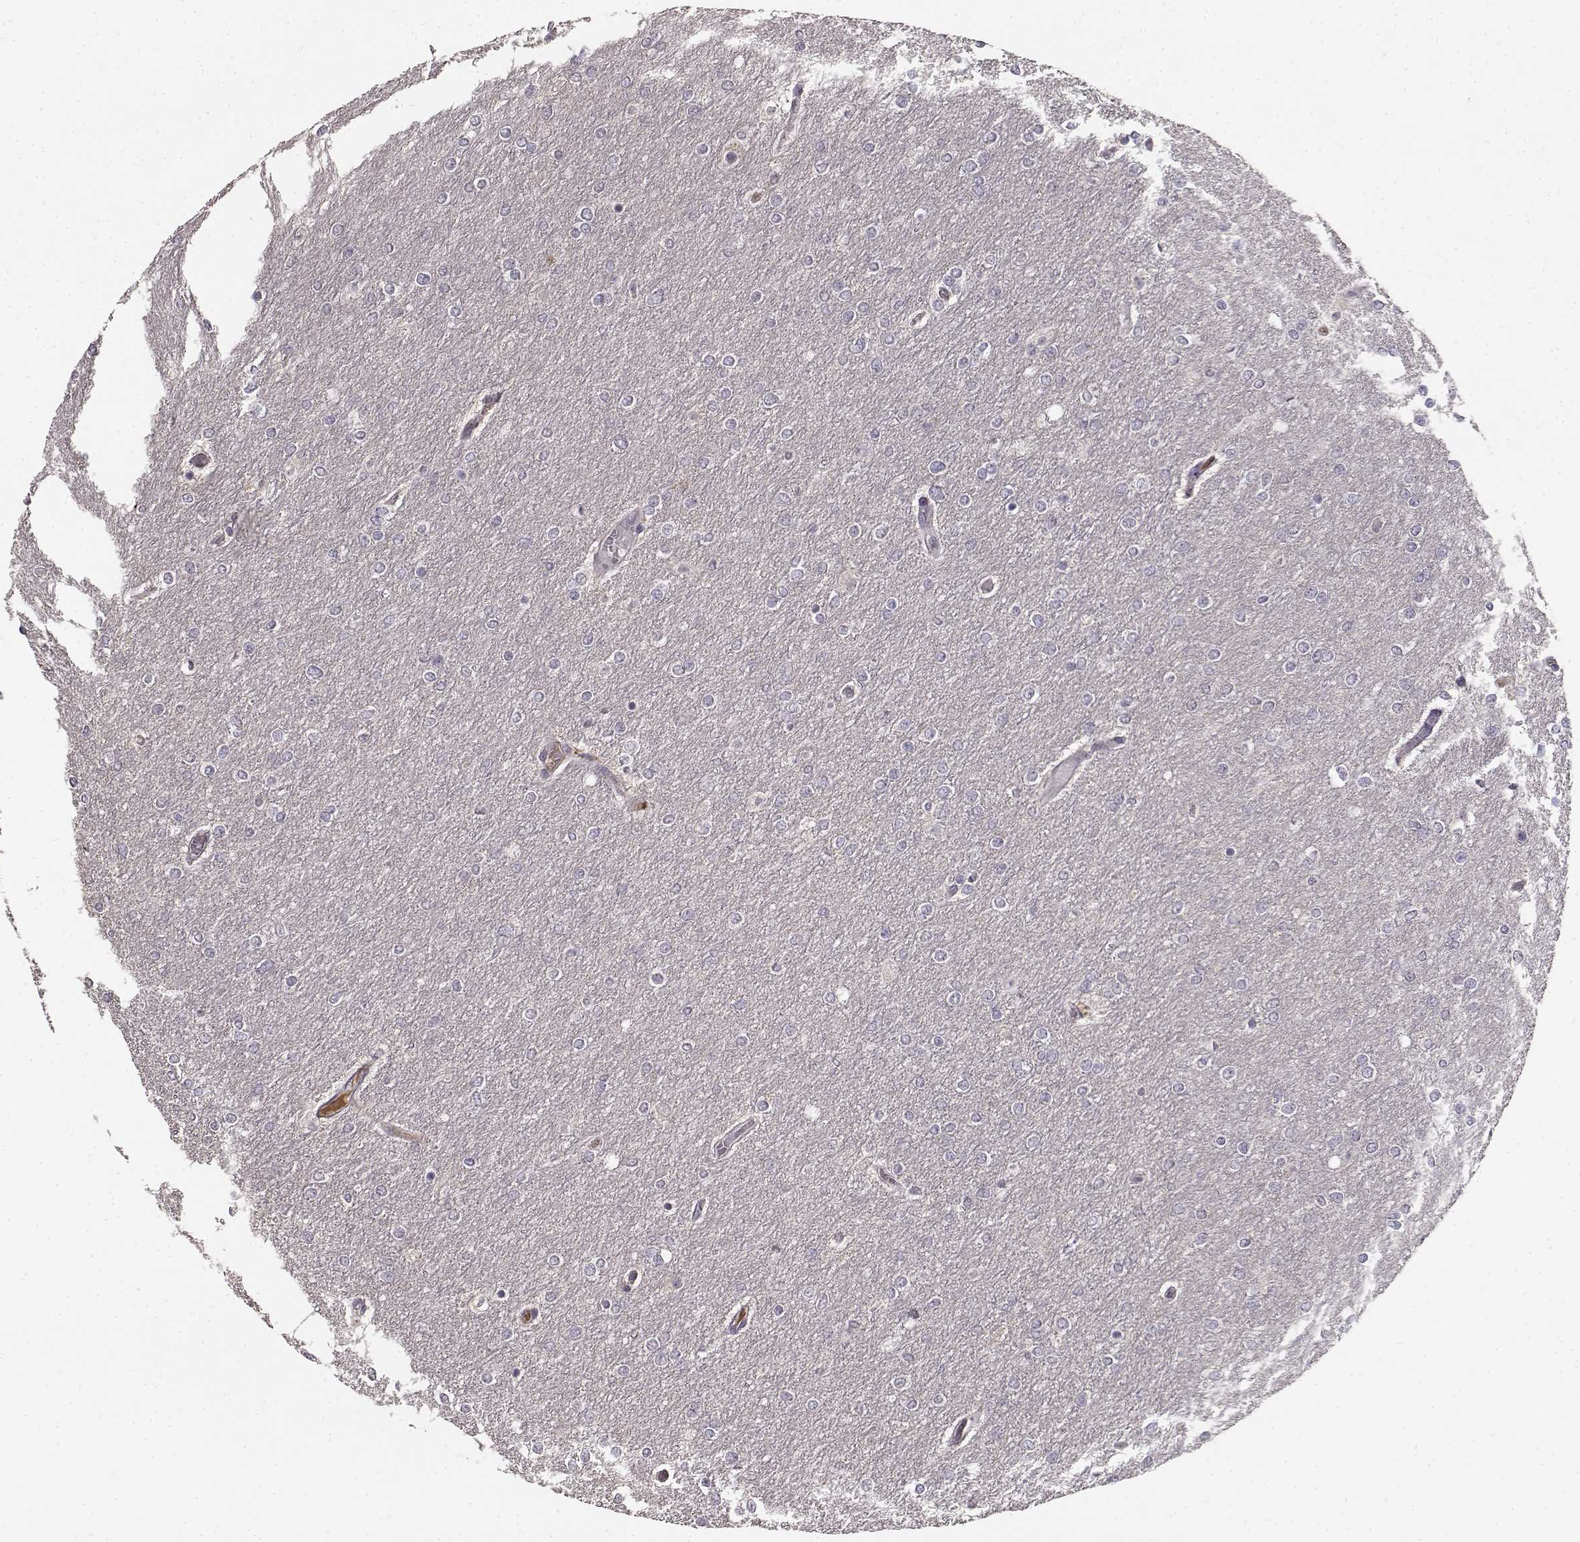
{"staining": {"intensity": "negative", "quantity": "none", "location": "none"}, "tissue": "glioma", "cell_type": "Tumor cells", "image_type": "cancer", "snomed": [{"axis": "morphology", "description": "Glioma, malignant, High grade"}, {"axis": "topography", "description": "Brain"}], "caption": "Human high-grade glioma (malignant) stained for a protein using IHC displays no staining in tumor cells.", "gene": "YJEFN3", "patient": {"sex": "female", "age": 61}}